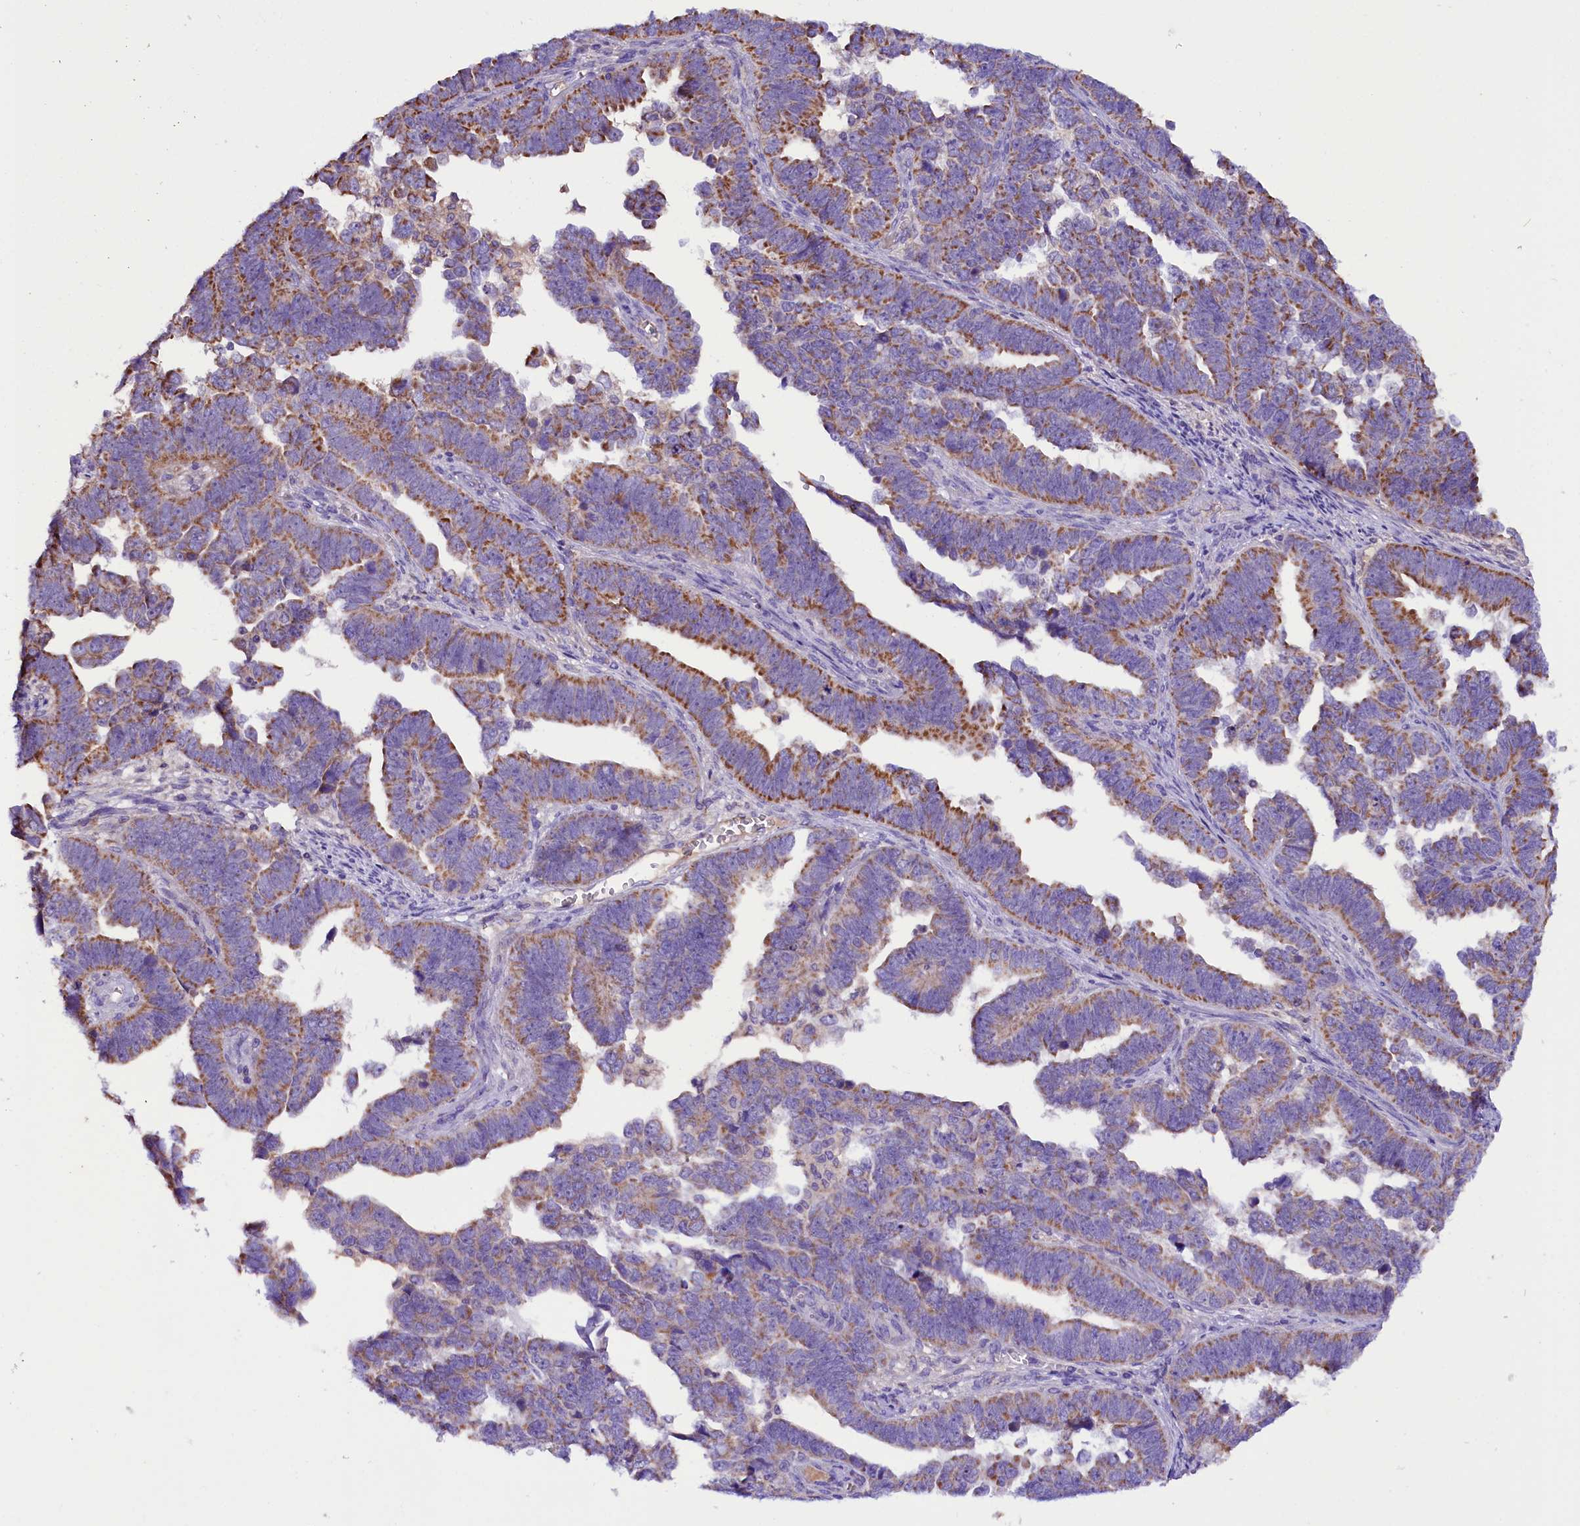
{"staining": {"intensity": "moderate", "quantity": ">75%", "location": "cytoplasmic/membranous"}, "tissue": "endometrial cancer", "cell_type": "Tumor cells", "image_type": "cancer", "snomed": [{"axis": "morphology", "description": "Adenocarcinoma, NOS"}, {"axis": "topography", "description": "Endometrium"}], "caption": "This micrograph demonstrates immunohistochemistry staining of human endometrial cancer (adenocarcinoma), with medium moderate cytoplasmic/membranous expression in about >75% of tumor cells.", "gene": "SIX5", "patient": {"sex": "female", "age": 75}}